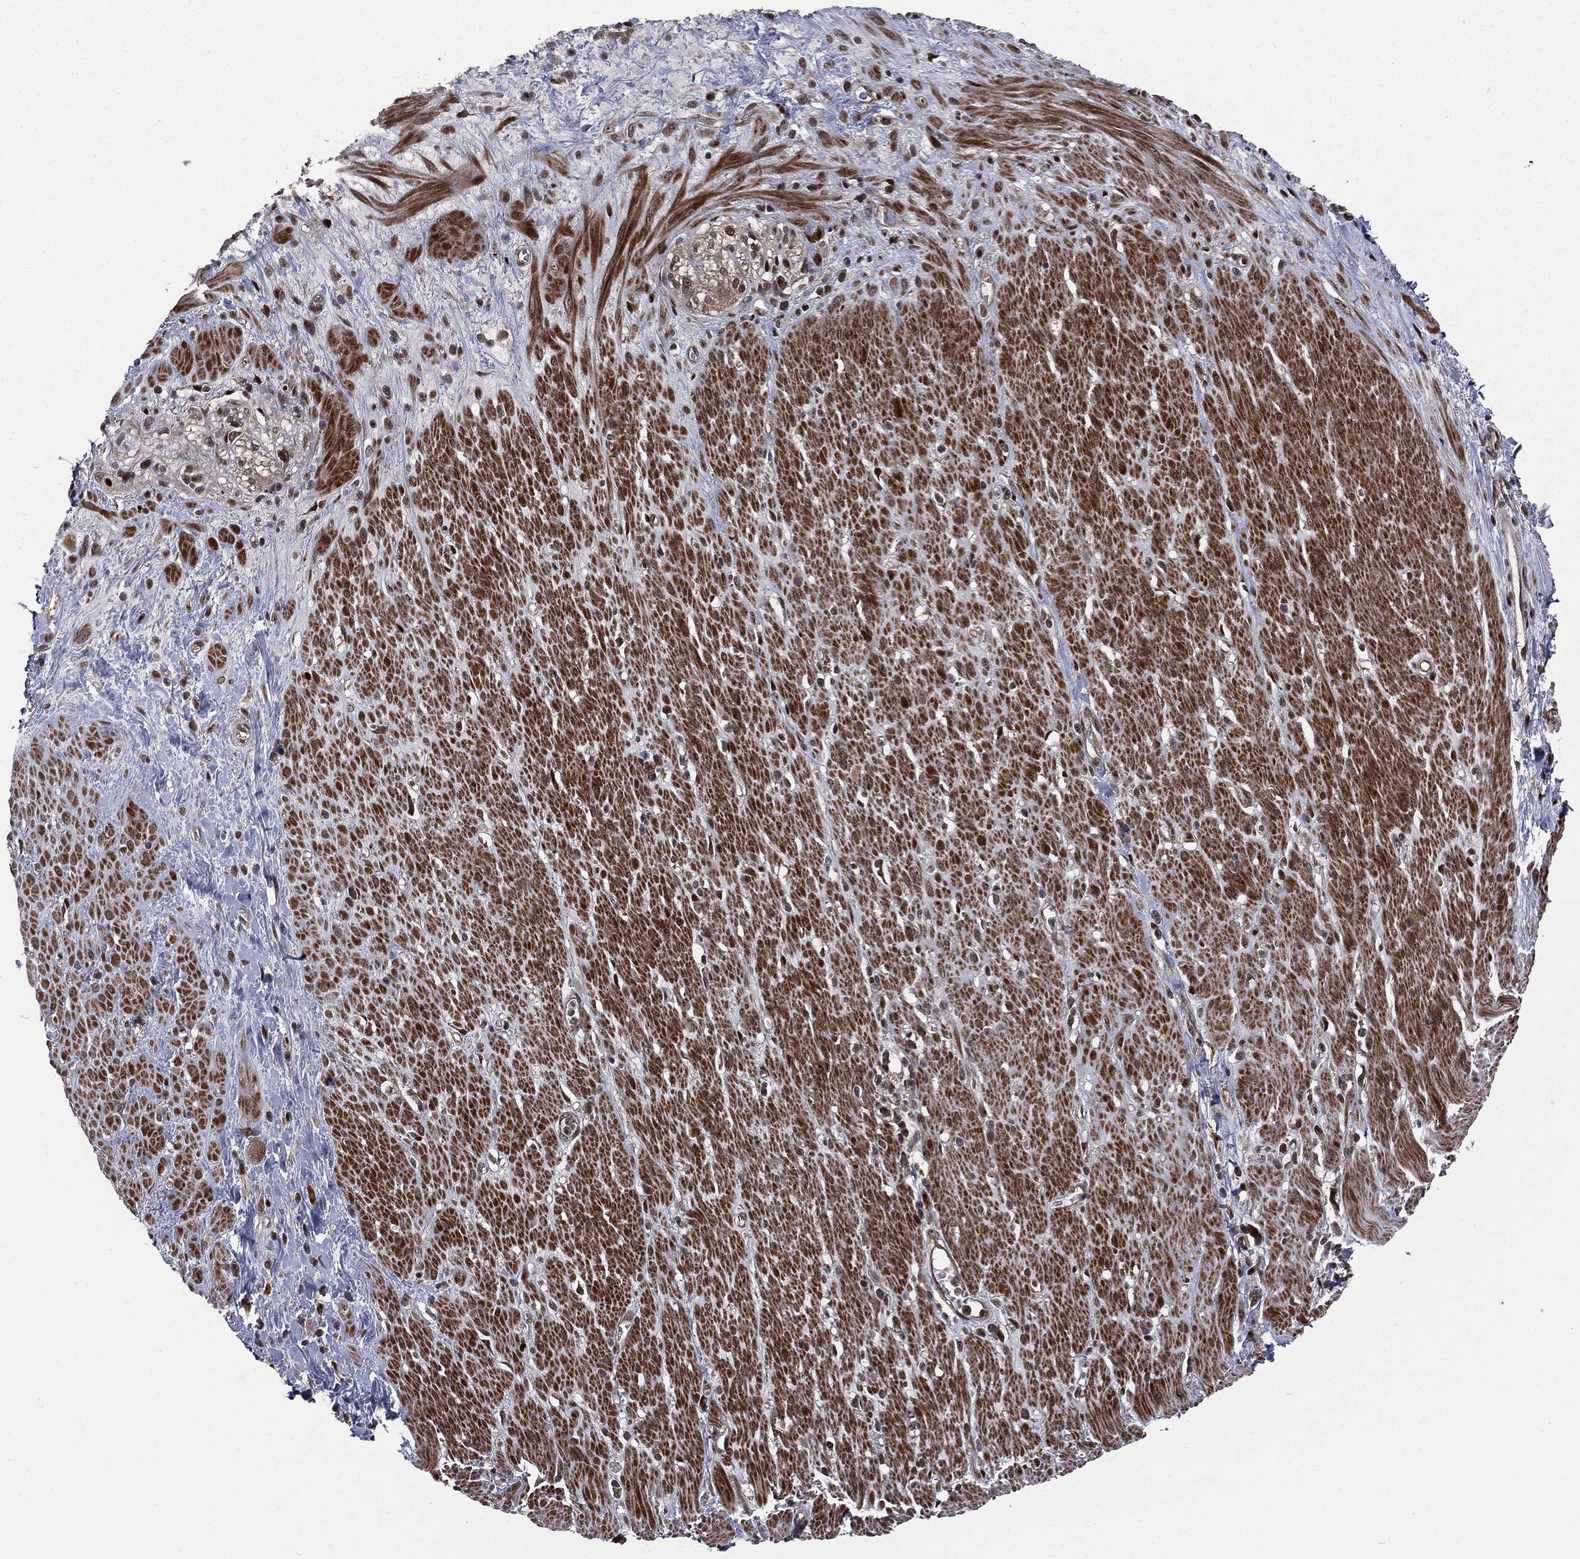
{"staining": {"intensity": "strong", "quantity": ">75%", "location": "cytoplasmic/membranous,nuclear"}, "tissue": "smooth muscle", "cell_type": "Smooth muscle cells", "image_type": "normal", "snomed": [{"axis": "morphology", "description": "Normal tissue, NOS"}, {"axis": "topography", "description": "Soft tissue"}, {"axis": "topography", "description": "Smooth muscle"}], "caption": "Smooth muscle cells demonstrate high levels of strong cytoplasmic/membranous,nuclear expression in approximately >75% of cells in normal smooth muscle.", "gene": "SMAD4", "patient": {"sex": "male", "age": 72}}